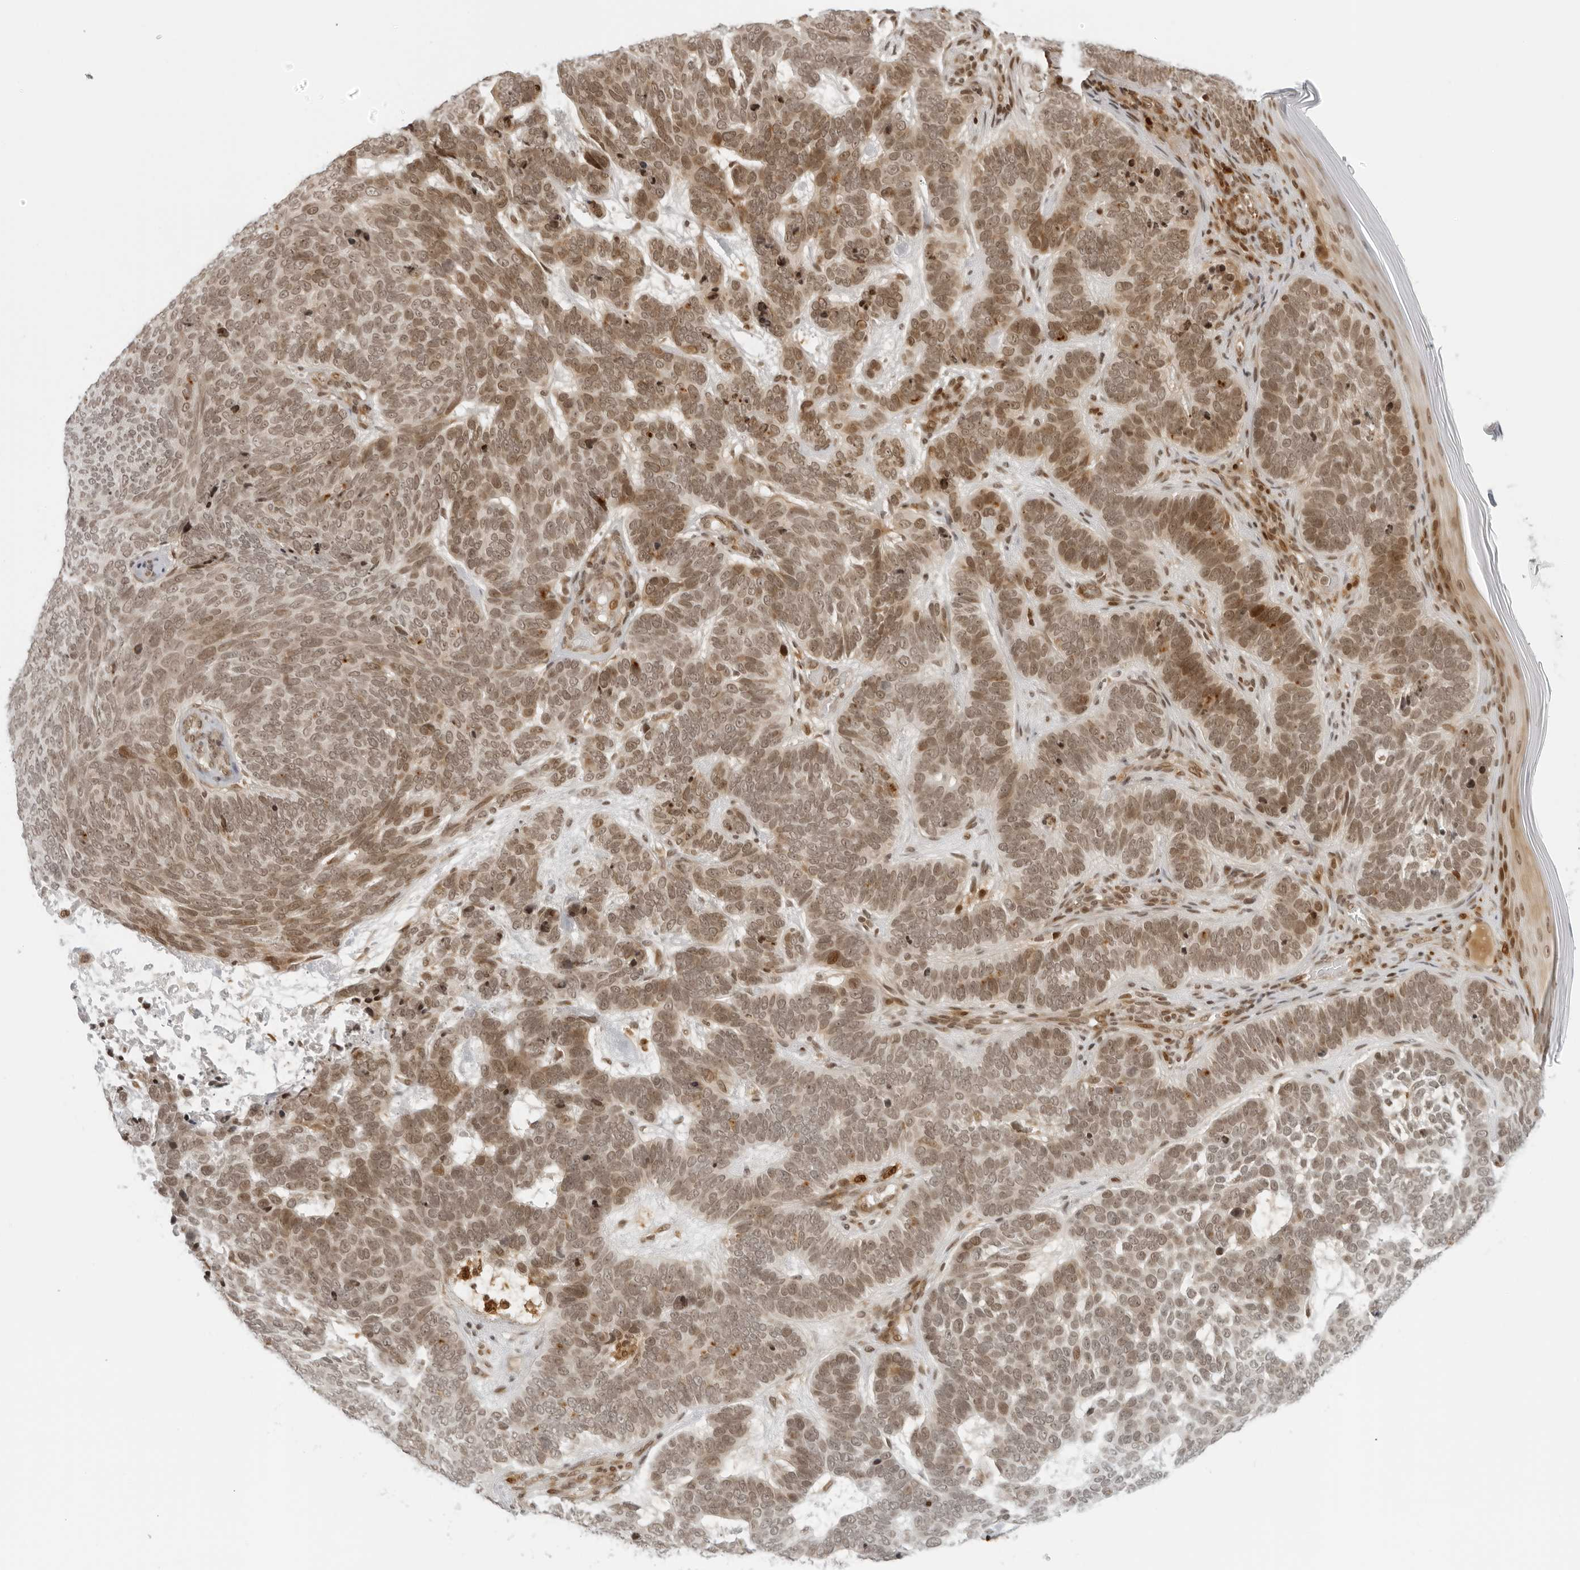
{"staining": {"intensity": "moderate", "quantity": ">75%", "location": "cytoplasmic/membranous,nuclear"}, "tissue": "skin cancer", "cell_type": "Tumor cells", "image_type": "cancer", "snomed": [{"axis": "morphology", "description": "Basal cell carcinoma"}, {"axis": "topography", "description": "Skin"}], "caption": "A photomicrograph of human skin cancer (basal cell carcinoma) stained for a protein reveals moderate cytoplasmic/membranous and nuclear brown staining in tumor cells.", "gene": "ZNF407", "patient": {"sex": "female", "age": 85}}